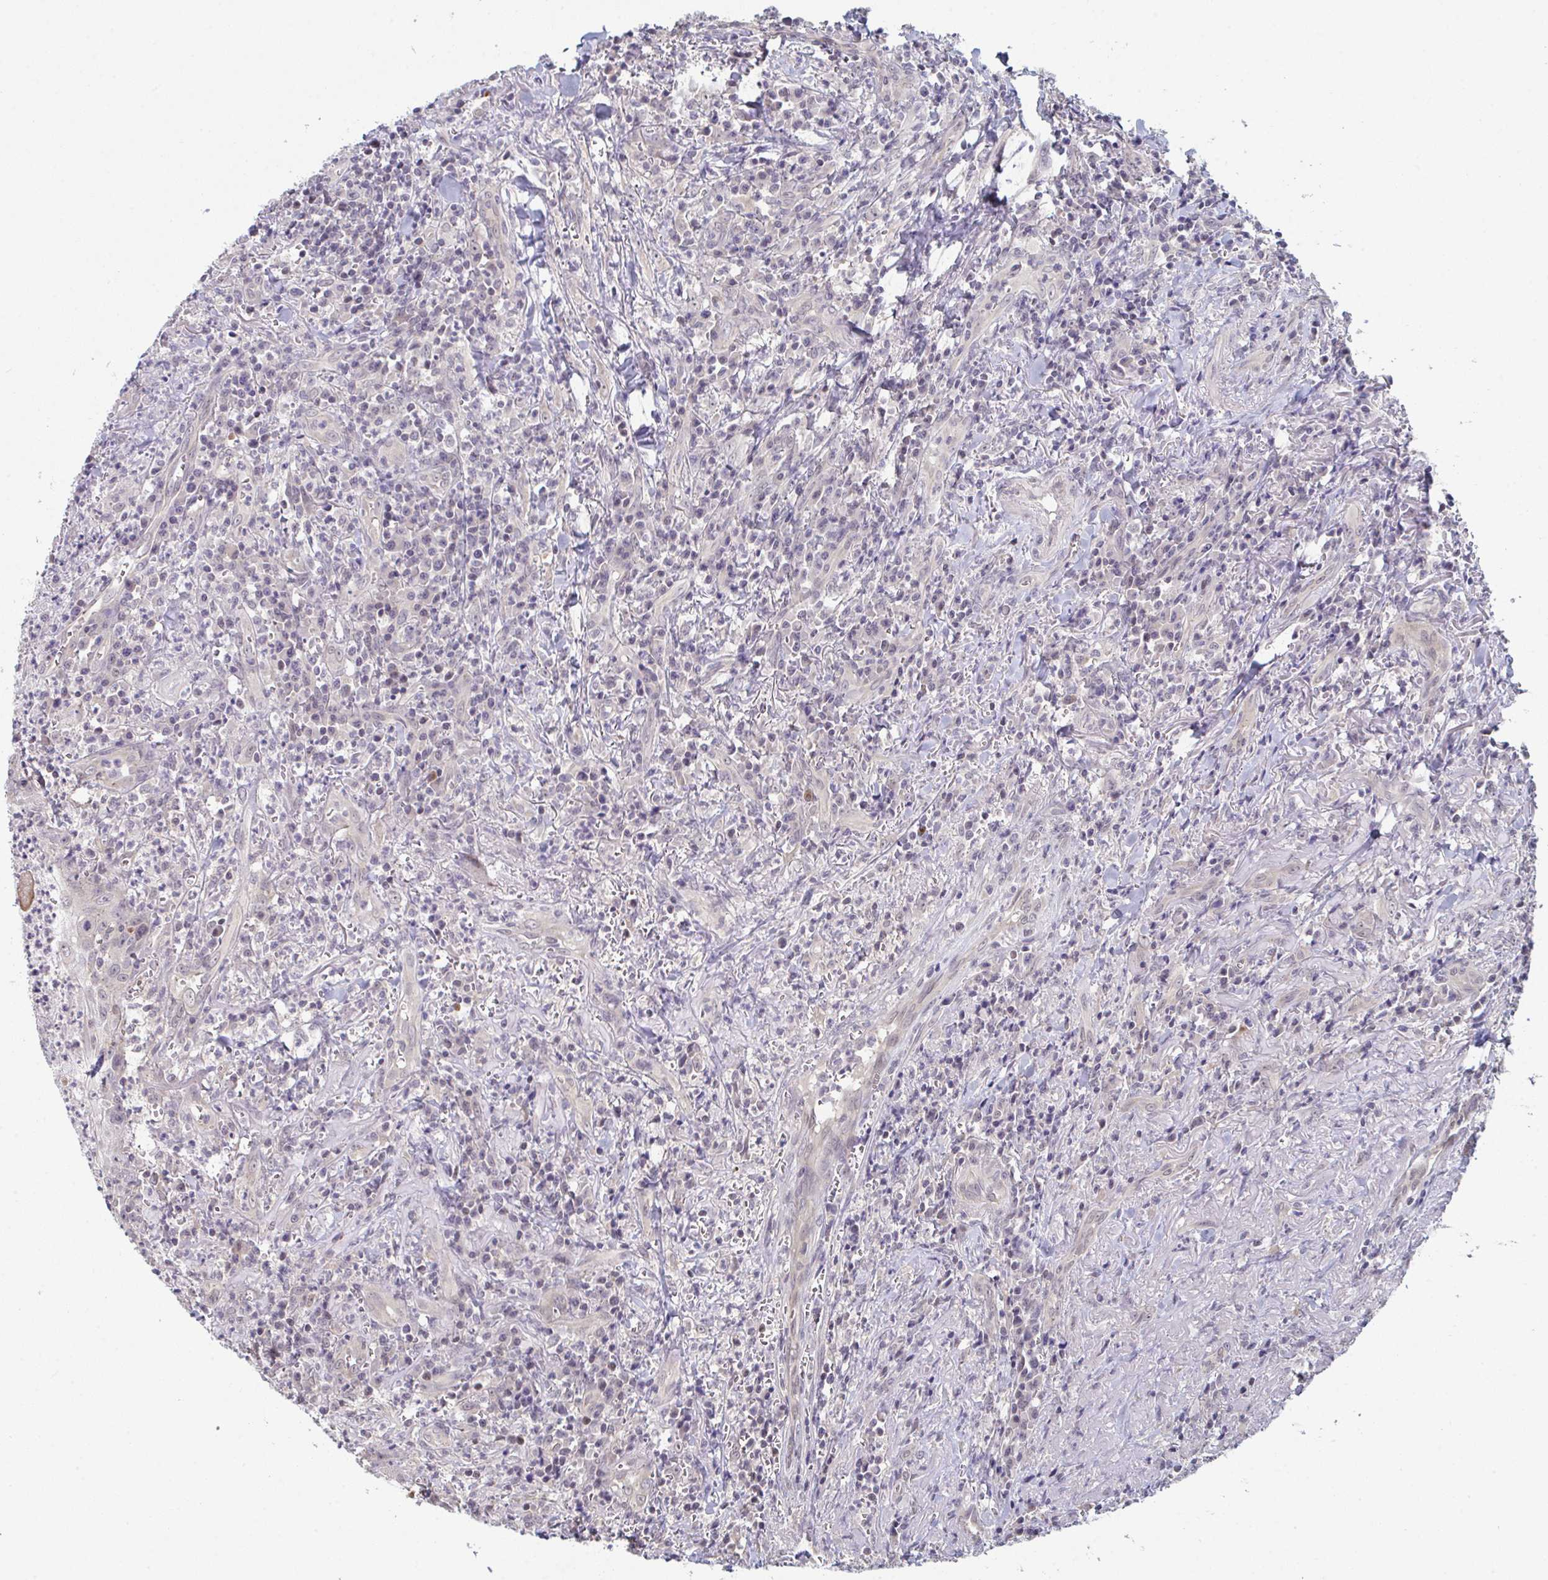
{"staining": {"intensity": "negative", "quantity": "none", "location": "none"}, "tissue": "head and neck cancer", "cell_type": "Tumor cells", "image_type": "cancer", "snomed": [{"axis": "morphology", "description": "Normal tissue, NOS"}, {"axis": "morphology", "description": "Squamous cell carcinoma, NOS"}, {"axis": "topography", "description": "Oral tissue"}, {"axis": "topography", "description": "Head-Neck"}], "caption": "Micrograph shows no protein staining in tumor cells of squamous cell carcinoma (head and neck) tissue. The staining is performed using DAB brown chromogen with nuclei counter-stained in using hematoxylin.", "gene": "ZNF214", "patient": {"sex": "female", "age": 70}}